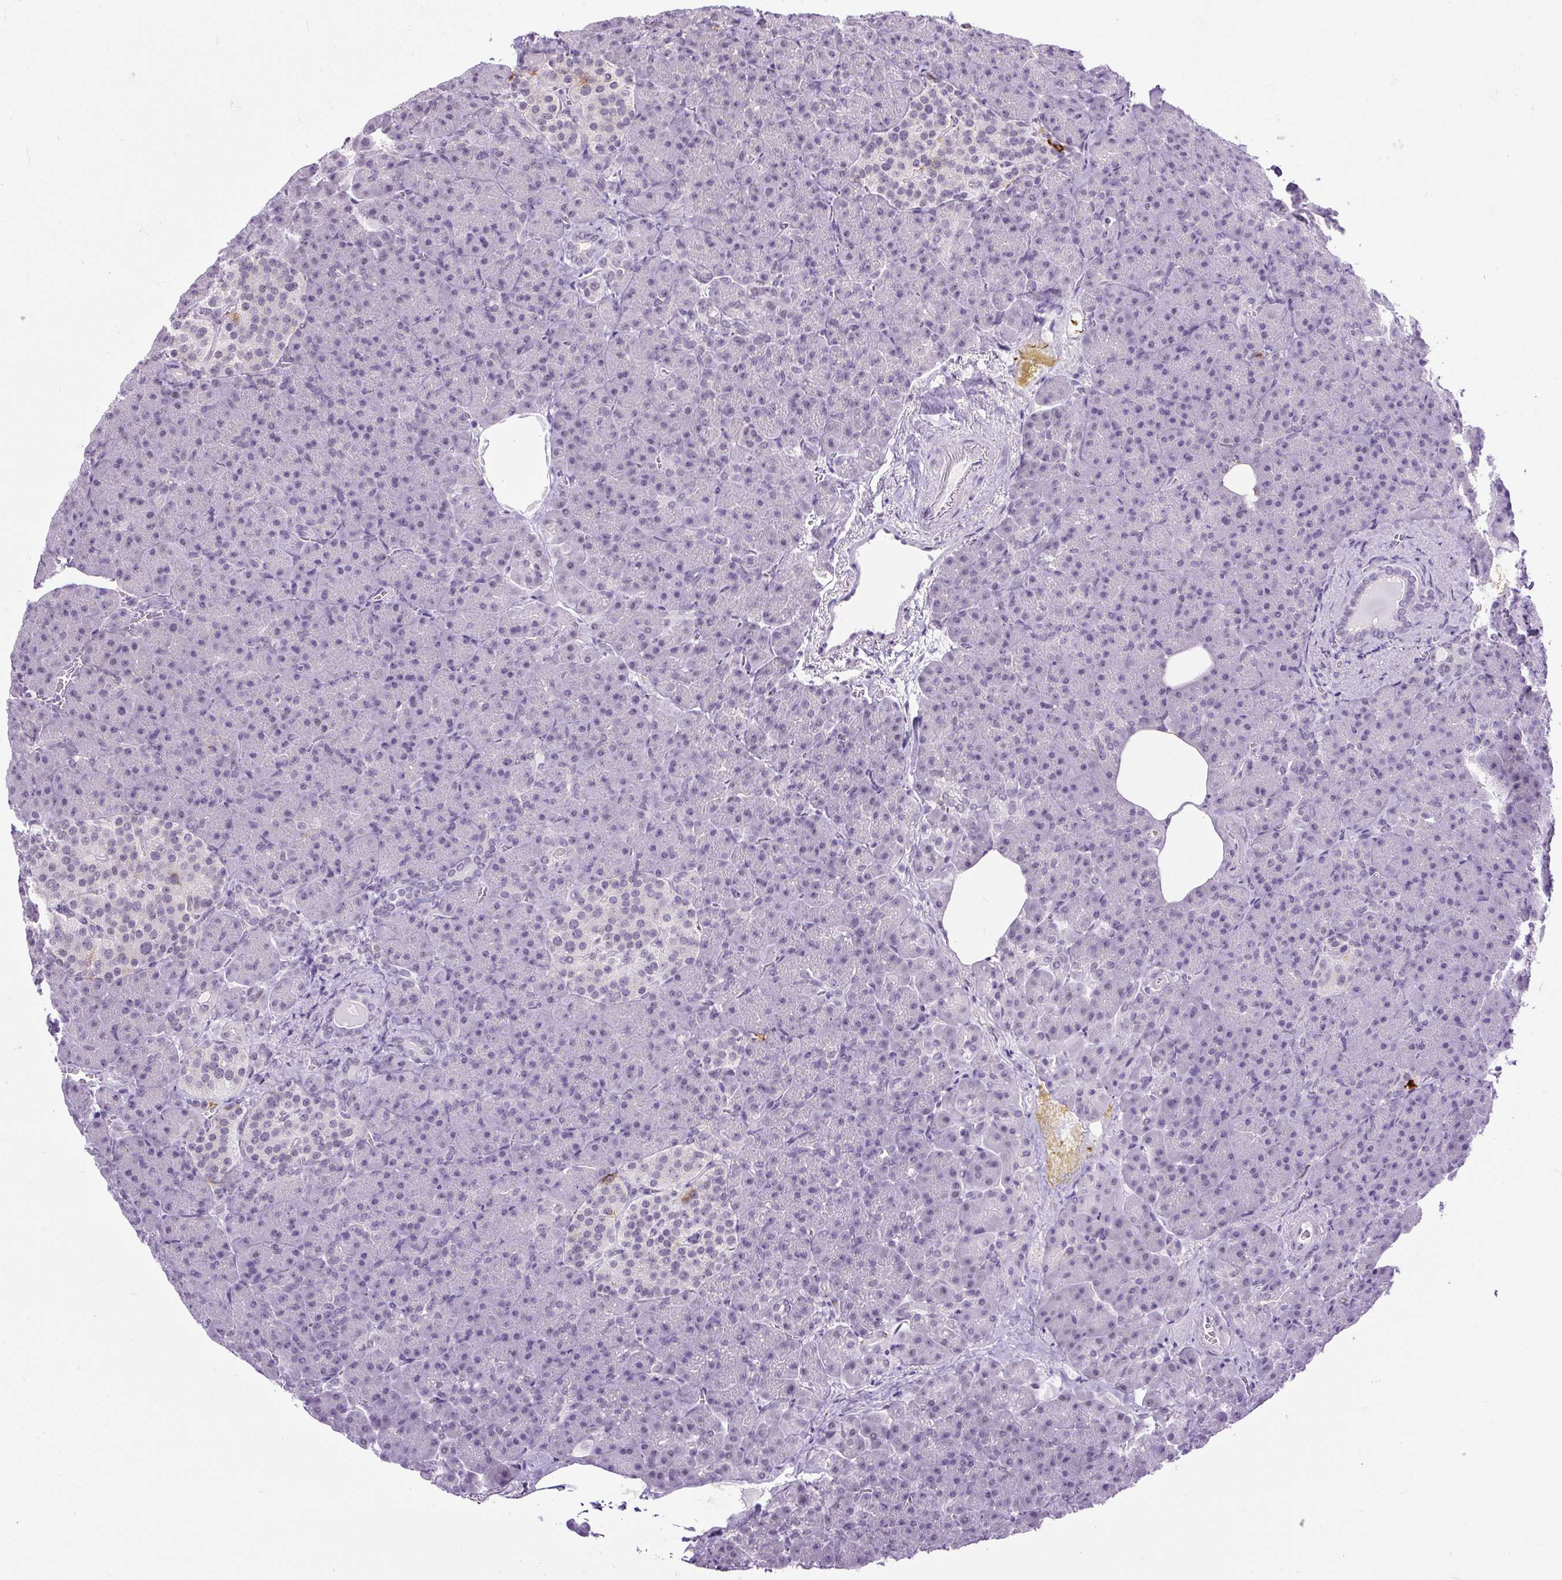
{"staining": {"intensity": "negative", "quantity": "none", "location": "none"}, "tissue": "pancreas", "cell_type": "Exocrine glandular cells", "image_type": "normal", "snomed": [{"axis": "morphology", "description": "Normal tissue, NOS"}, {"axis": "topography", "description": "Pancreas"}], "caption": "IHC histopathology image of normal pancreas: pancreas stained with DAB shows no significant protein staining in exocrine glandular cells.", "gene": "WNT10B", "patient": {"sex": "female", "age": 74}}